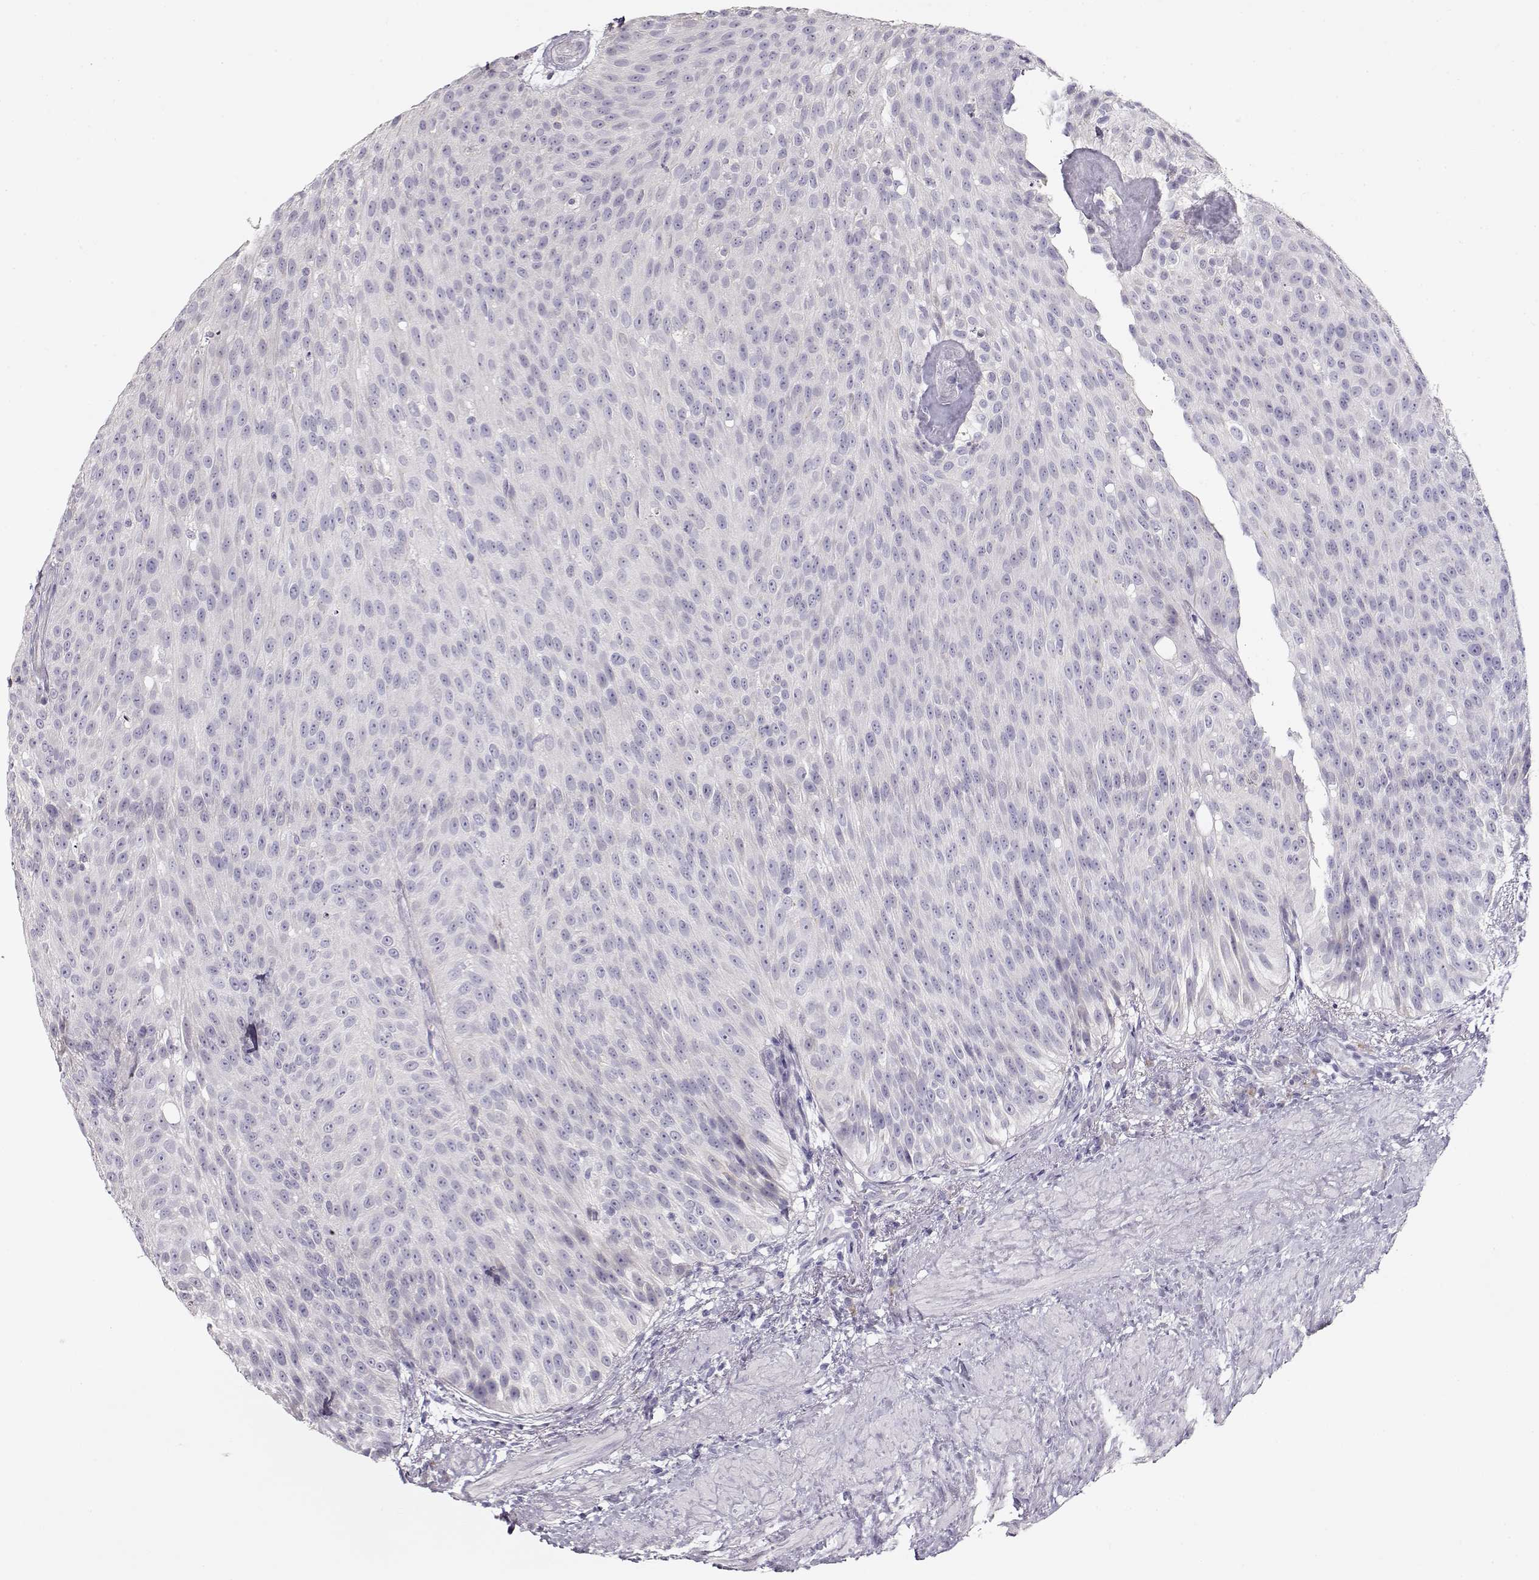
{"staining": {"intensity": "negative", "quantity": "none", "location": "none"}, "tissue": "urothelial cancer", "cell_type": "Tumor cells", "image_type": "cancer", "snomed": [{"axis": "morphology", "description": "Urothelial carcinoma, Low grade"}, {"axis": "topography", "description": "Urinary bladder"}], "caption": "Immunohistochemistry (IHC) histopathology image of low-grade urothelial carcinoma stained for a protein (brown), which reveals no staining in tumor cells.", "gene": "GLIPR1L2", "patient": {"sex": "male", "age": 78}}